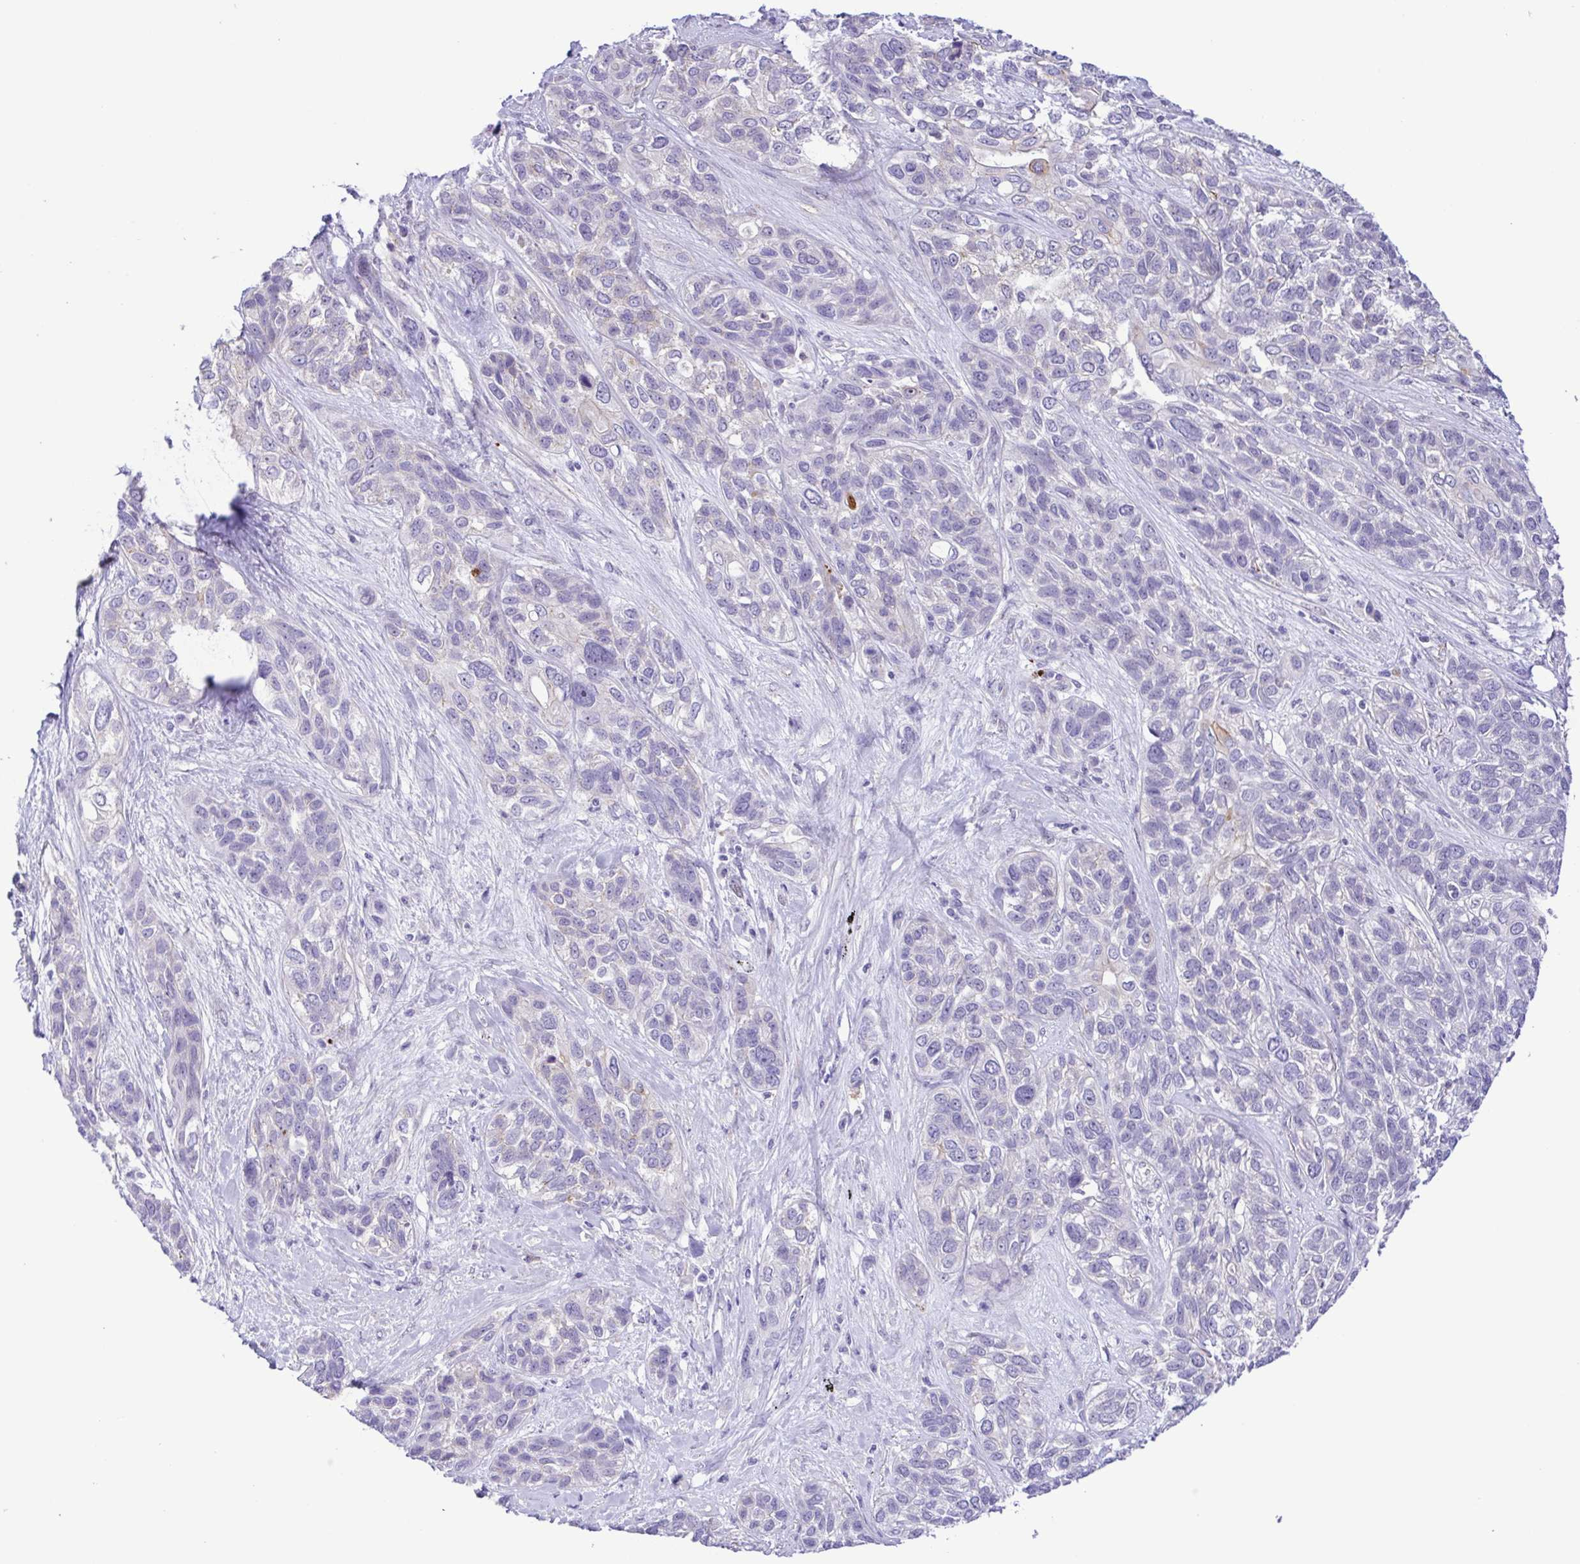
{"staining": {"intensity": "negative", "quantity": "none", "location": "none"}, "tissue": "lung cancer", "cell_type": "Tumor cells", "image_type": "cancer", "snomed": [{"axis": "morphology", "description": "Squamous cell carcinoma, NOS"}, {"axis": "topography", "description": "Lung"}], "caption": "IHC photomicrograph of neoplastic tissue: human lung squamous cell carcinoma stained with DAB (3,3'-diaminobenzidine) reveals no significant protein positivity in tumor cells.", "gene": "DCLK2", "patient": {"sex": "female", "age": 70}}